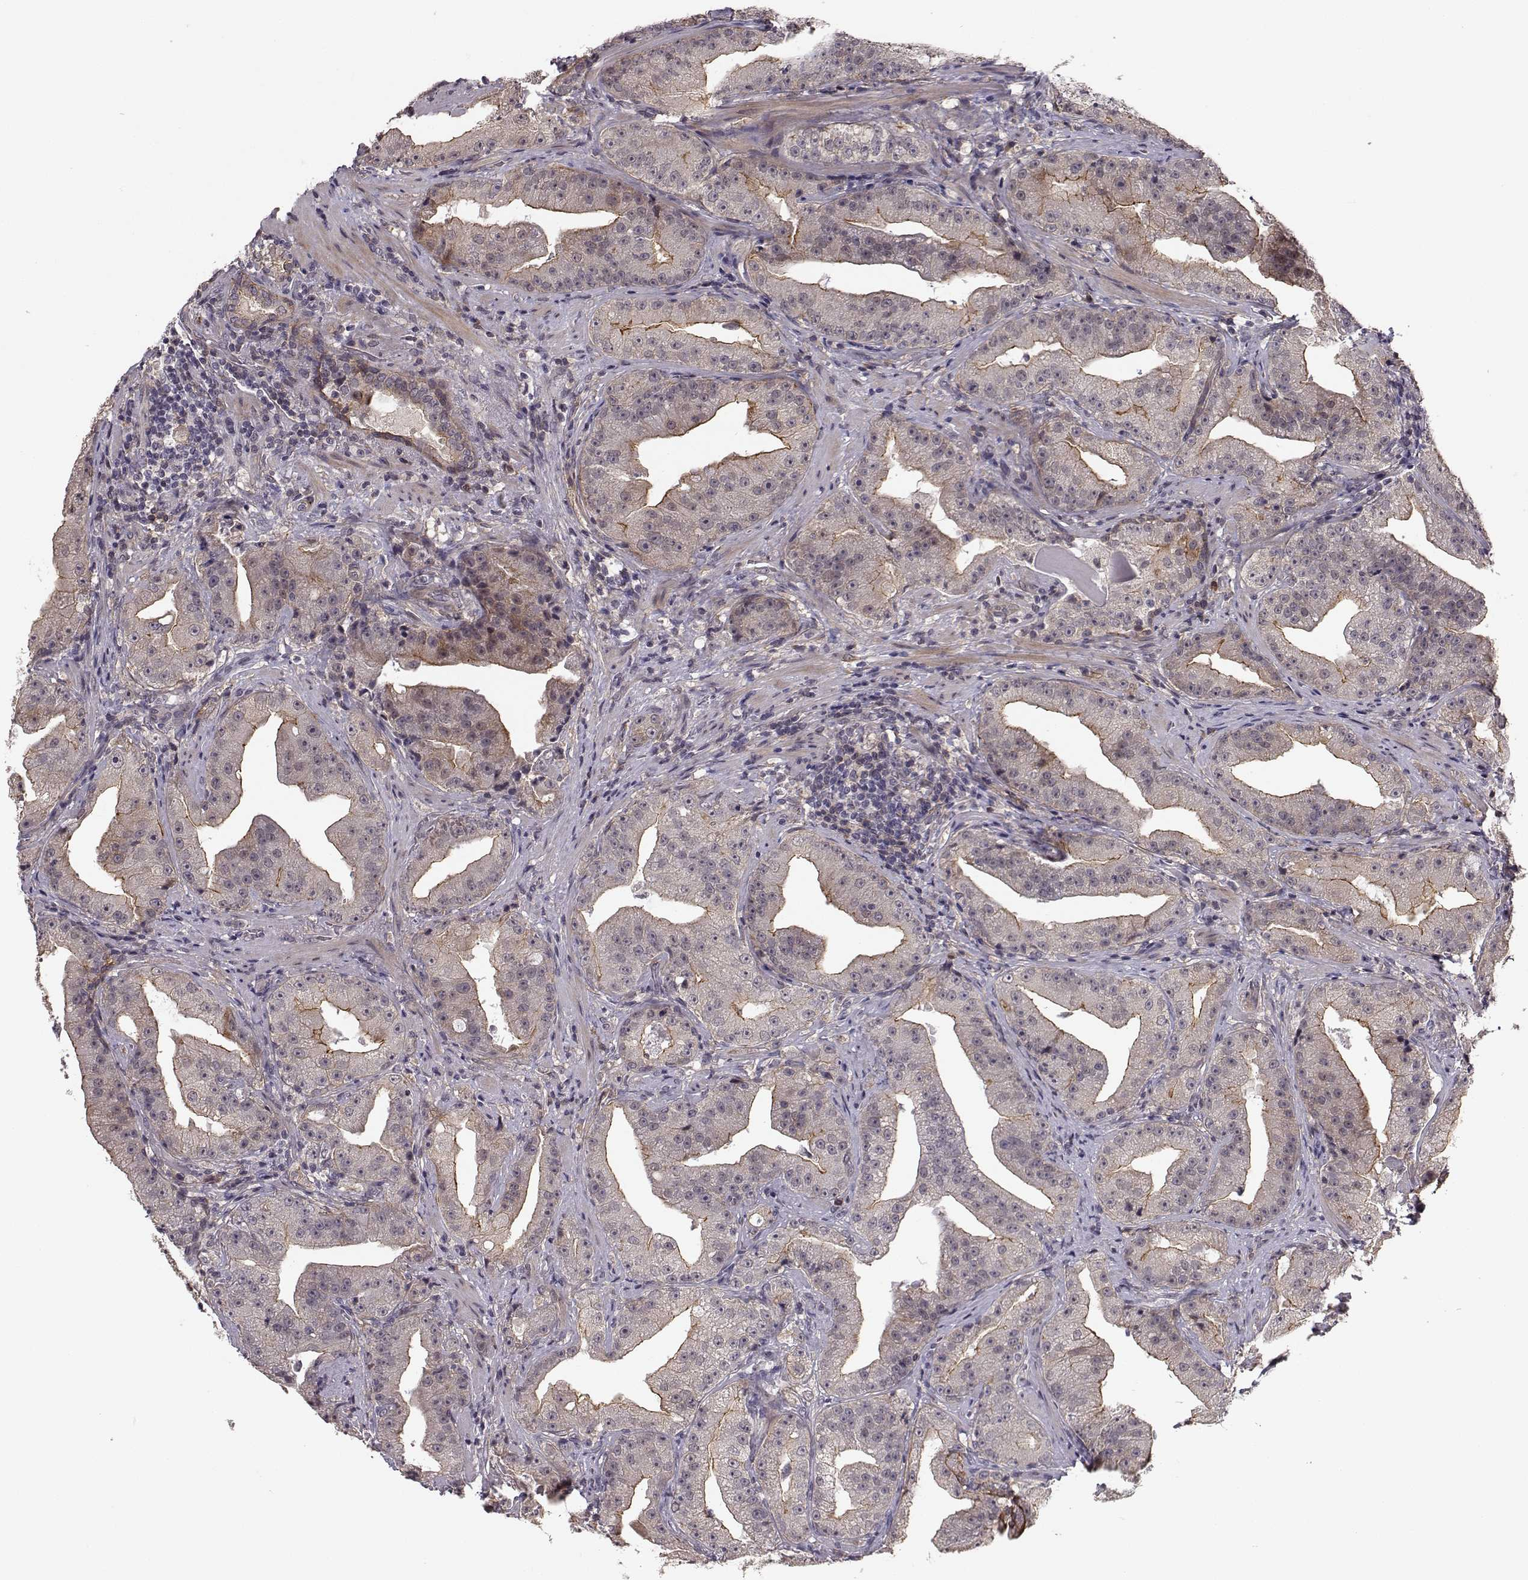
{"staining": {"intensity": "moderate", "quantity": "<25%", "location": "cytoplasmic/membranous"}, "tissue": "prostate cancer", "cell_type": "Tumor cells", "image_type": "cancer", "snomed": [{"axis": "morphology", "description": "Adenocarcinoma, Low grade"}, {"axis": "topography", "description": "Prostate"}], "caption": "An immunohistochemistry micrograph of neoplastic tissue is shown. Protein staining in brown labels moderate cytoplasmic/membranous positivity in prostate low-grade adenocarcinoma within tumor cells.", "gene": "PLEKHG3", "patient": {"sex": "male", "age": 62}}